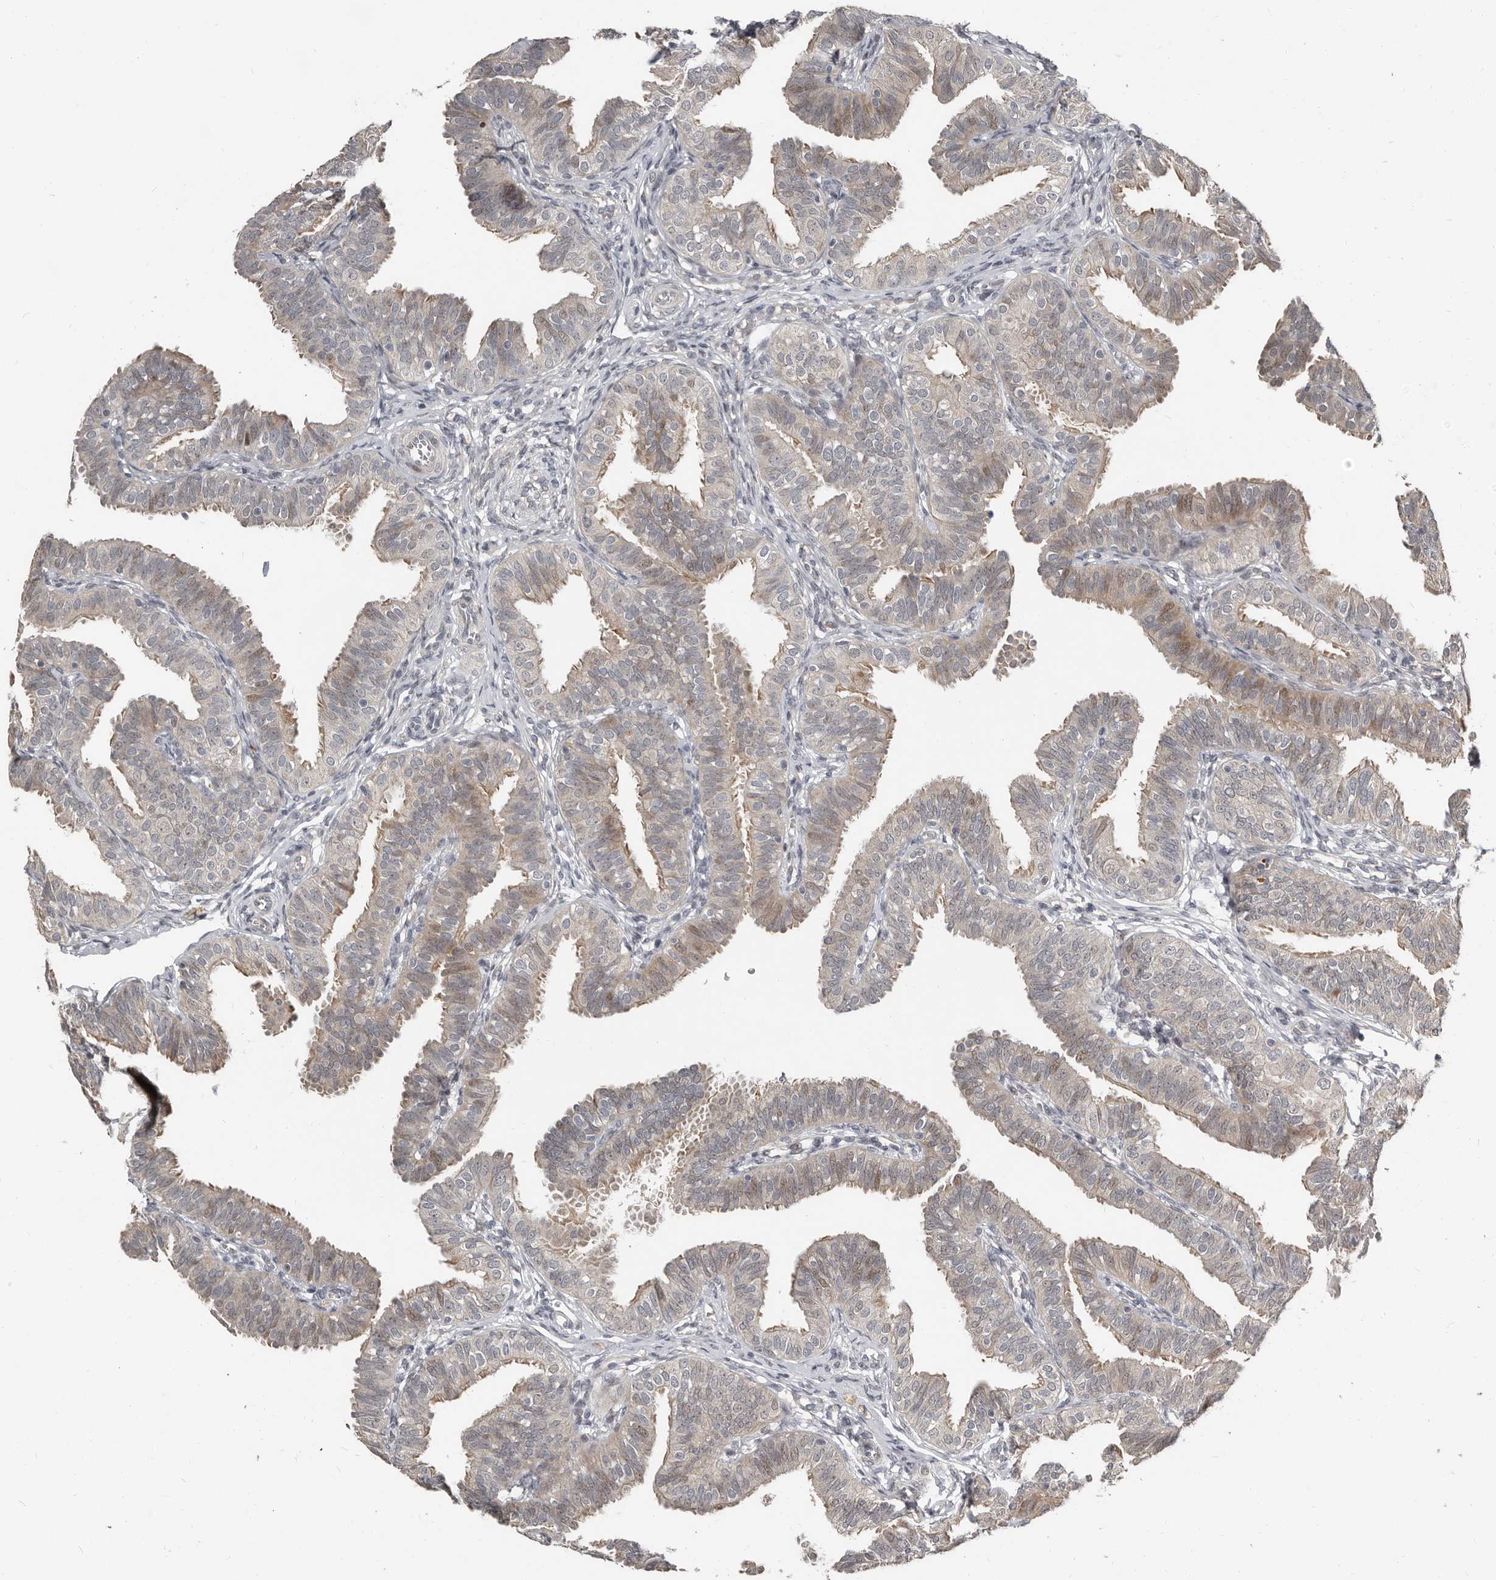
{"staining": {"intensity": "weak", "quantity": "25%-75%", "location": "cytoplasmic/membranous,nuclear"}, "tissue": "fallopian tube", "cell_type": "Glandular cells", "image_type": "normal", "snomed": [{"axis": "morphology", "description": "Normal tissue, NOS"}, {"axis": "topography", "description": "Fallopian tube"}], "caption": "The photomicrograph reveals immunohistochemical staining of benign fallopian tube. There is weak cytoplasmic/membranous,nuclear staining is seen in approximately 25%-75% of glandular cells.", "gene": "APOL6", "patient": {"sex": "female", "age": 35}}